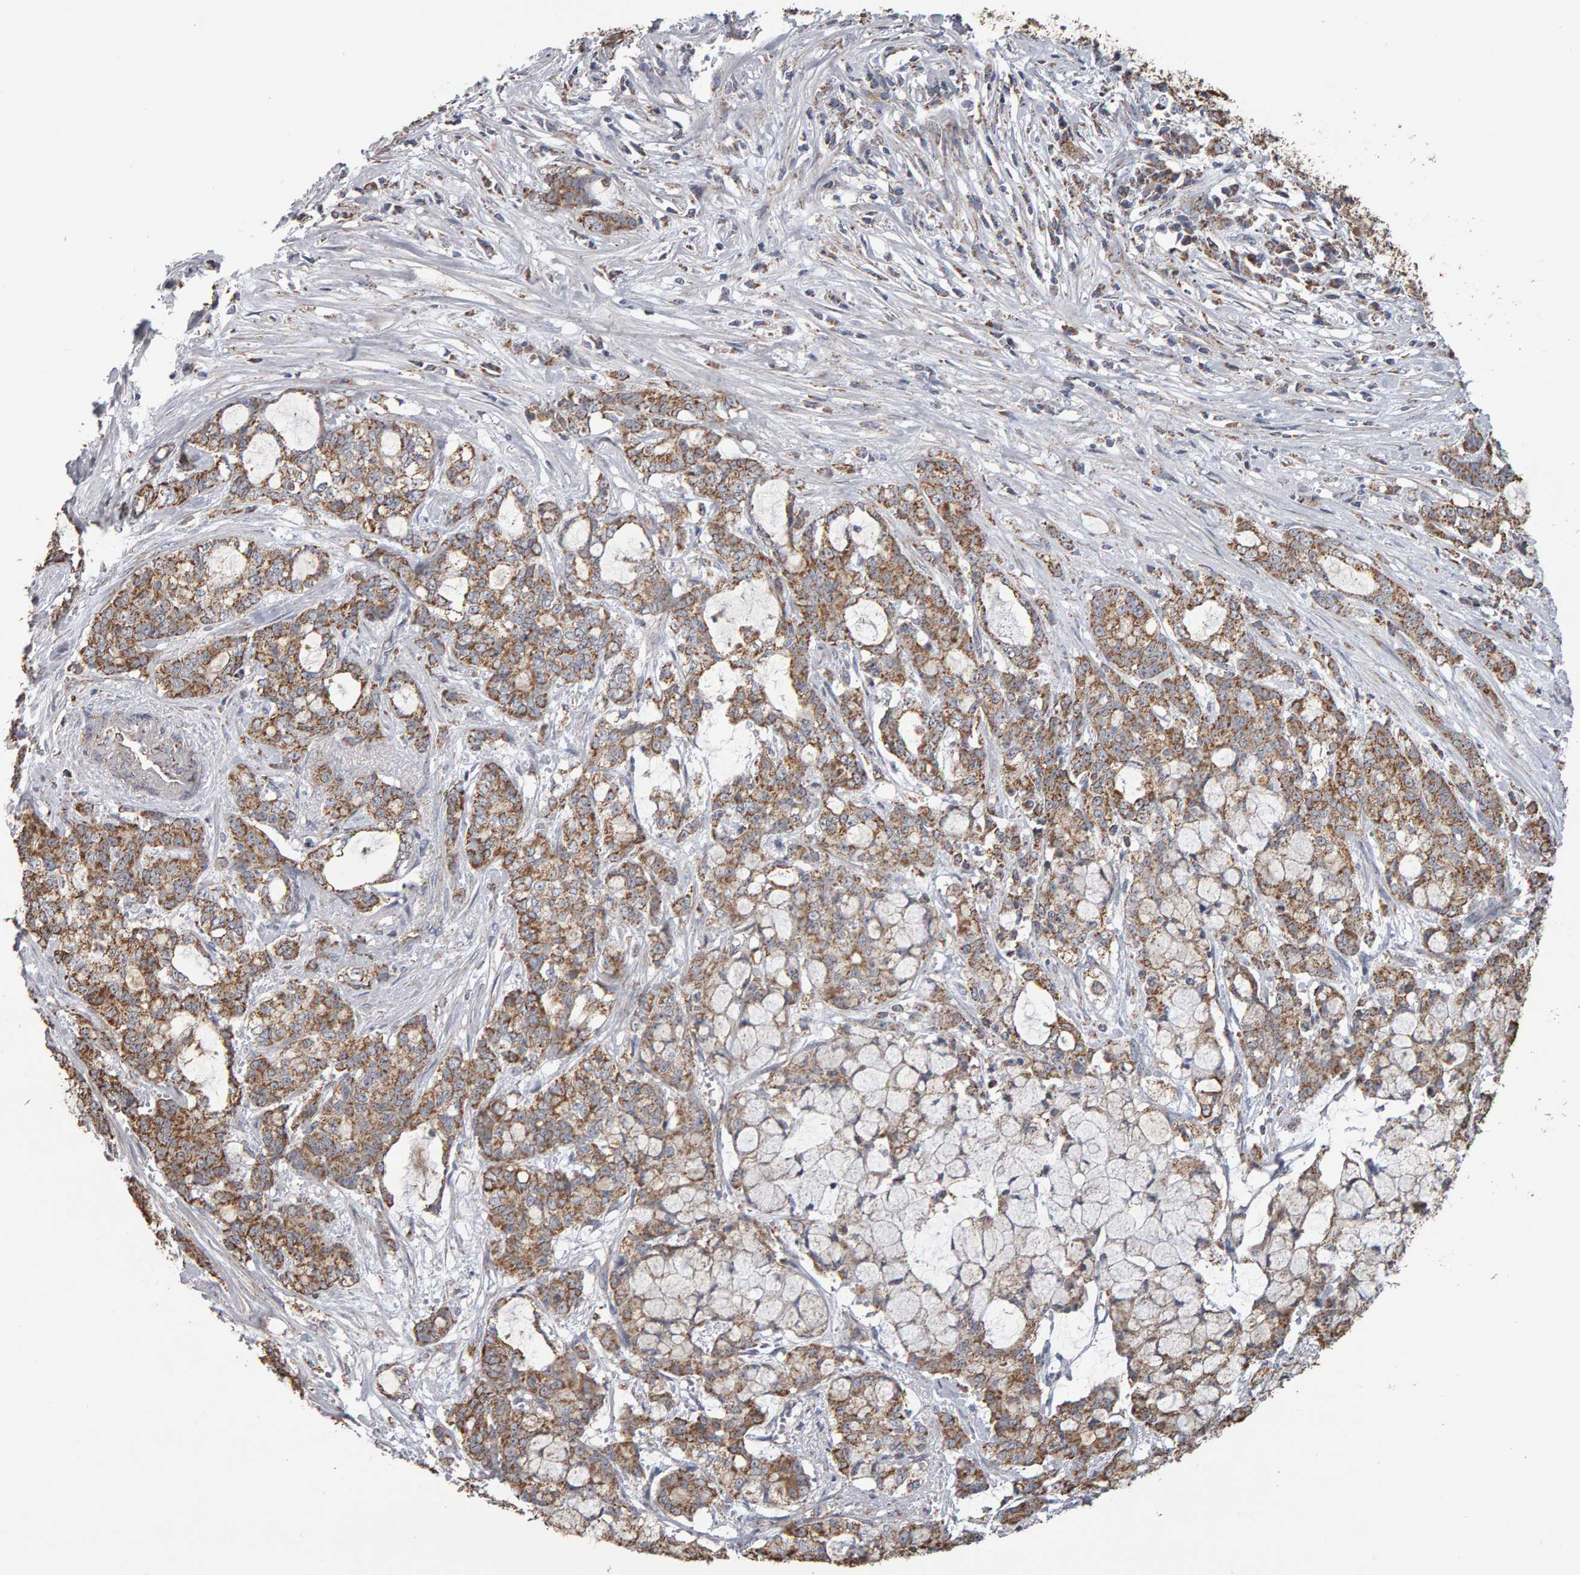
{"staining": {"intensity": "moderate", "quantity": ">75%", "location": "cytoplasmic/membranous"}, "tissue": "pancreatic cancer", "cell_type": "Tumor cells", "image_type": "cancer", "snomed": [{"axis": "morphology", "description": "Adenocarcinoma, NOS"}, {"axis": "topography", "description": "Pancreas"}], "caption": "IHC (DAB (3,3'-diaminobenzidine)) staining of human pancreatic cancer displays moderate cytoplasmic/membranous protein staining in approximately >75% of tumor cells.", "gene": "TOM1L1", "patient": {"sex": "female", "age": 73}}